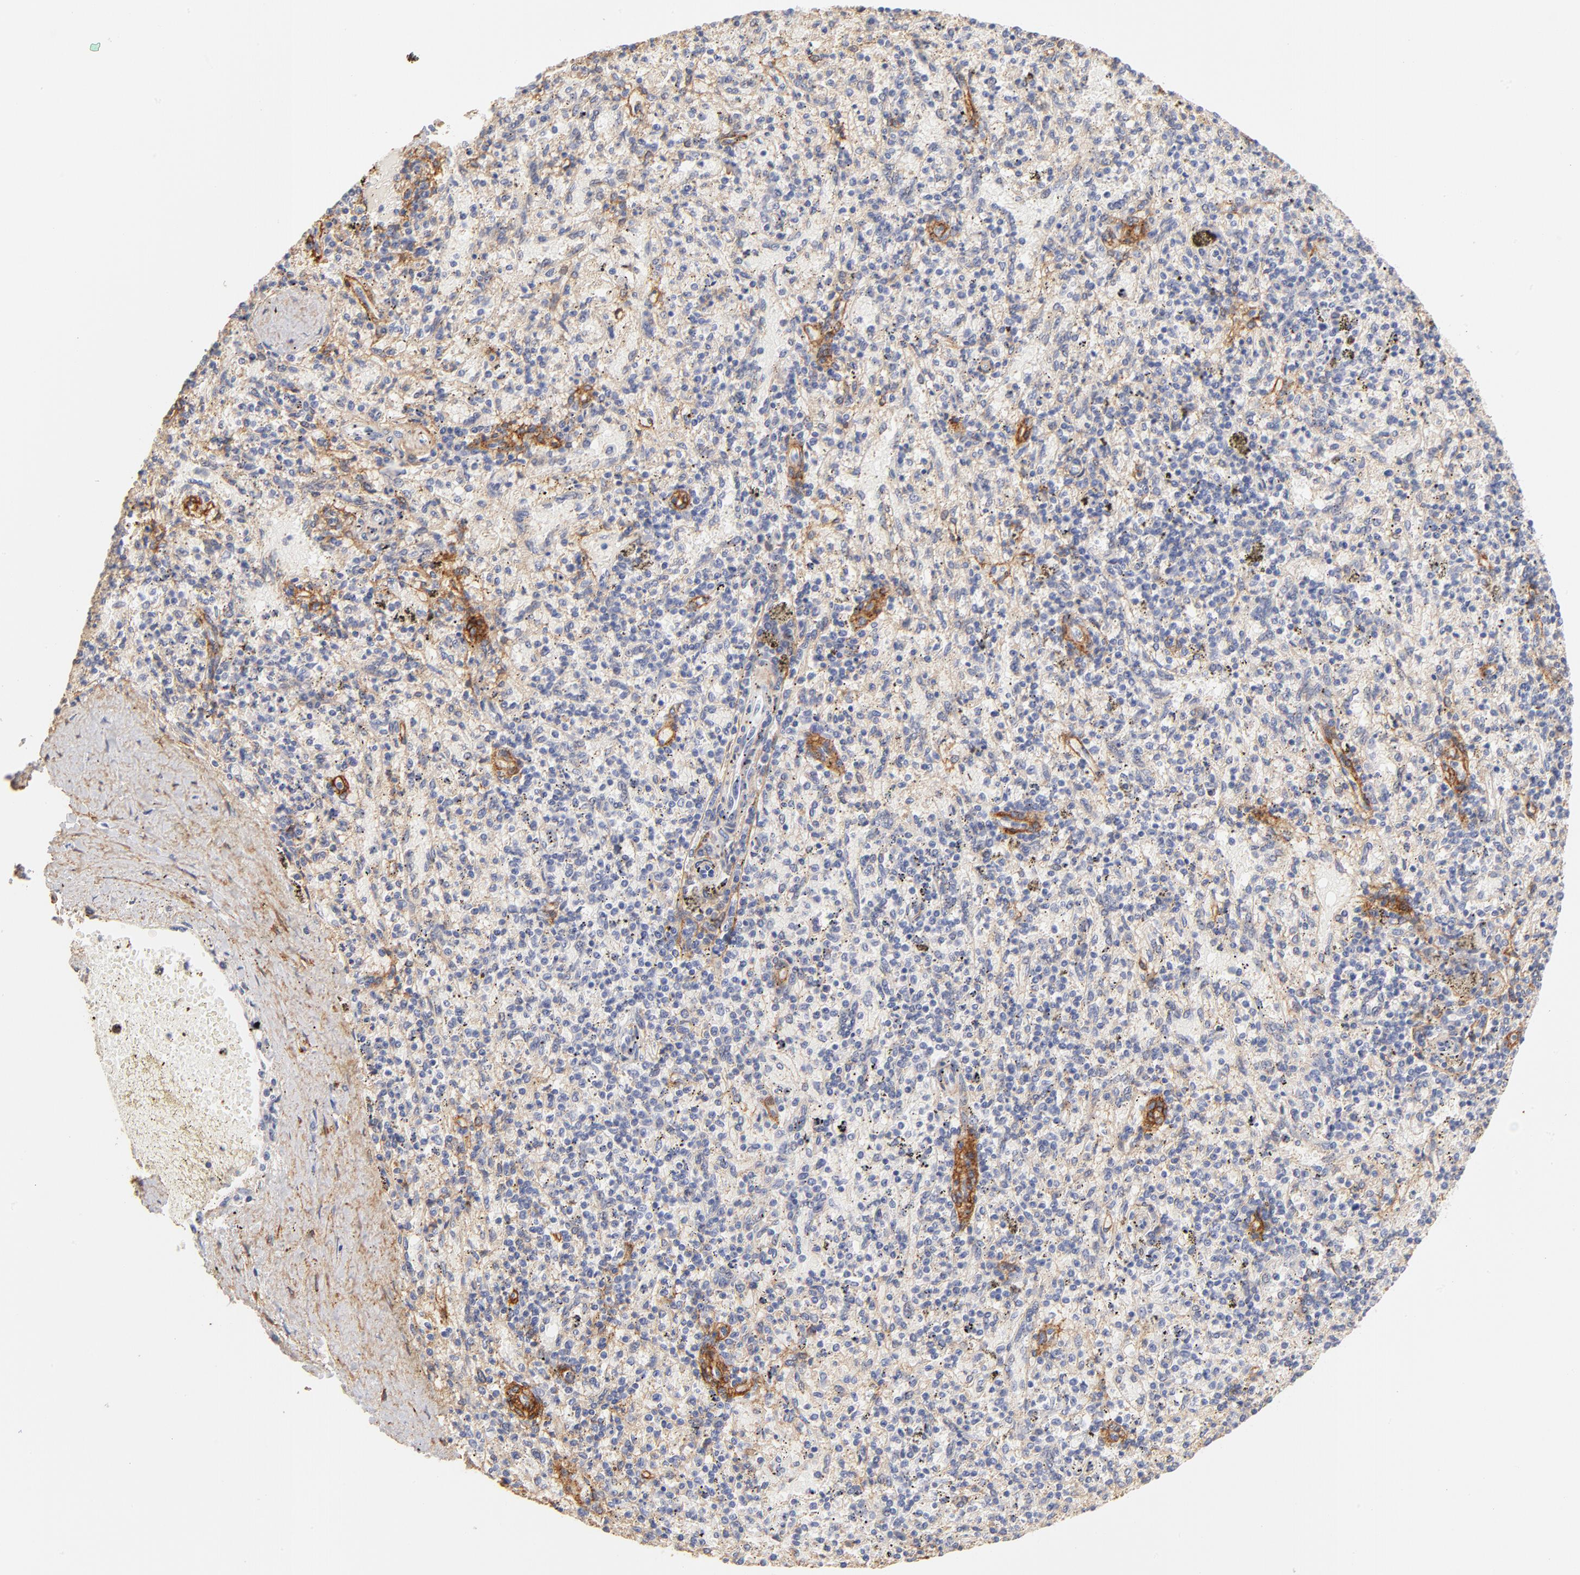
{"staining": {"intensity": "negative", "quantity": "none", "location": "none"}, "tissue": "spleen", "cell_type": "Cells in red pulp", "image_type": "normal", "snomed": [{"axis": "morphology", "description": "Normal tissue, NOS"}, {"axis": "topography", "description": "Spleen"}], "caption": "DAB (3,3'-diaminobenzidine) immunohistochemical staining of benign human spleen demonstrates no significant expression in cells in red pulp.", "gene": "ITGA8", "patient": {"sex": "female", "age": 43}}